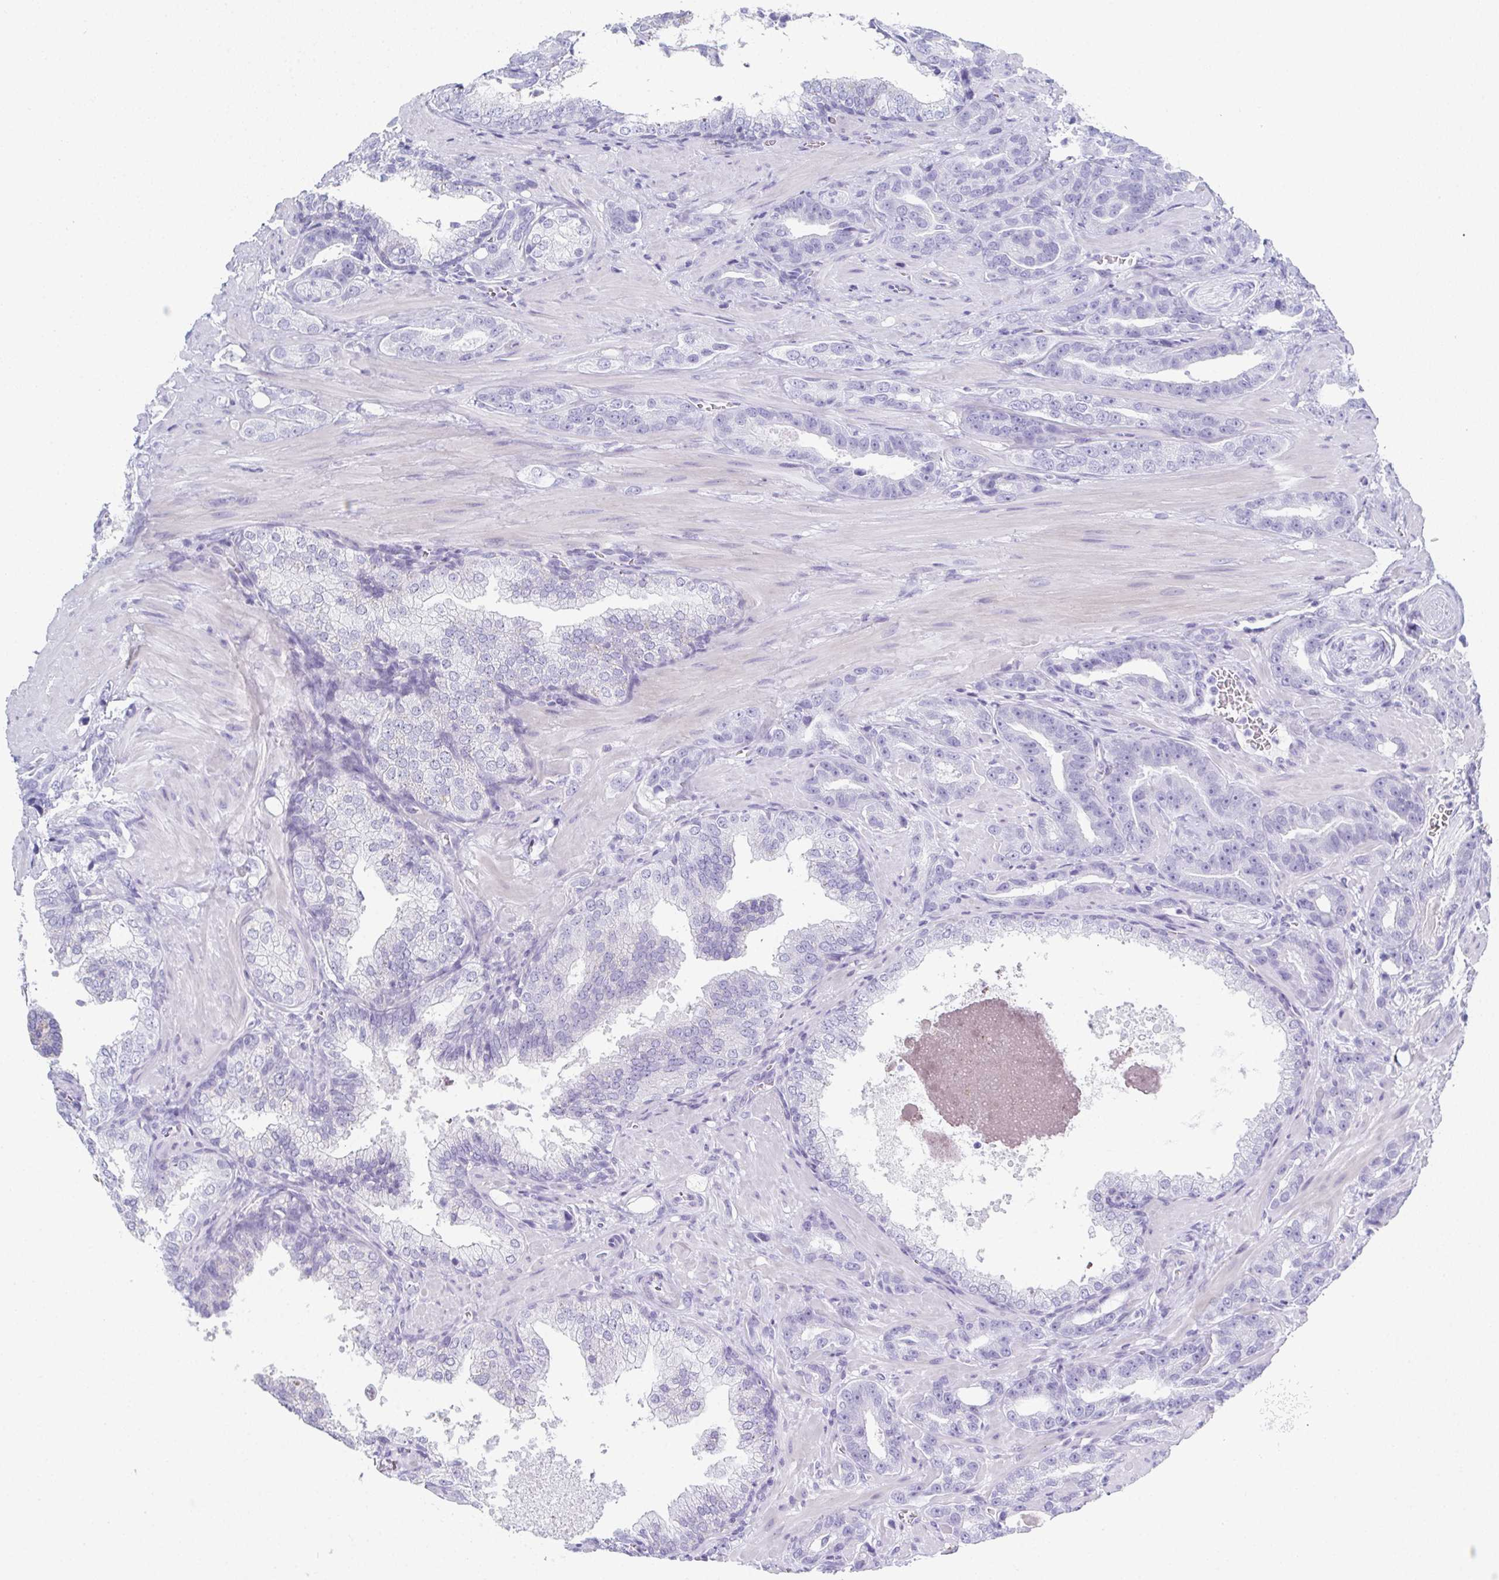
{"staining": {"intensity": "negative", "quantity": "none", "location": "none"}, "tissue": "prostate cancer", "cell_type": "Tumor cells", "image_type": "cancer", "snomed": [{"axis": "morphology", "description": "Adenocarcinoma, High grade"}, {"axis": "topography", "description": "Prostate"}], "caption": "DAB (3,3'-diaminobenzidine) immunohistochemical staining of human prostate adenocarcinoma (high-grade) shows no significant expression in tumor cells.", "gene": "SYCP1", "patient": {"sex": "male", "age": 65}}